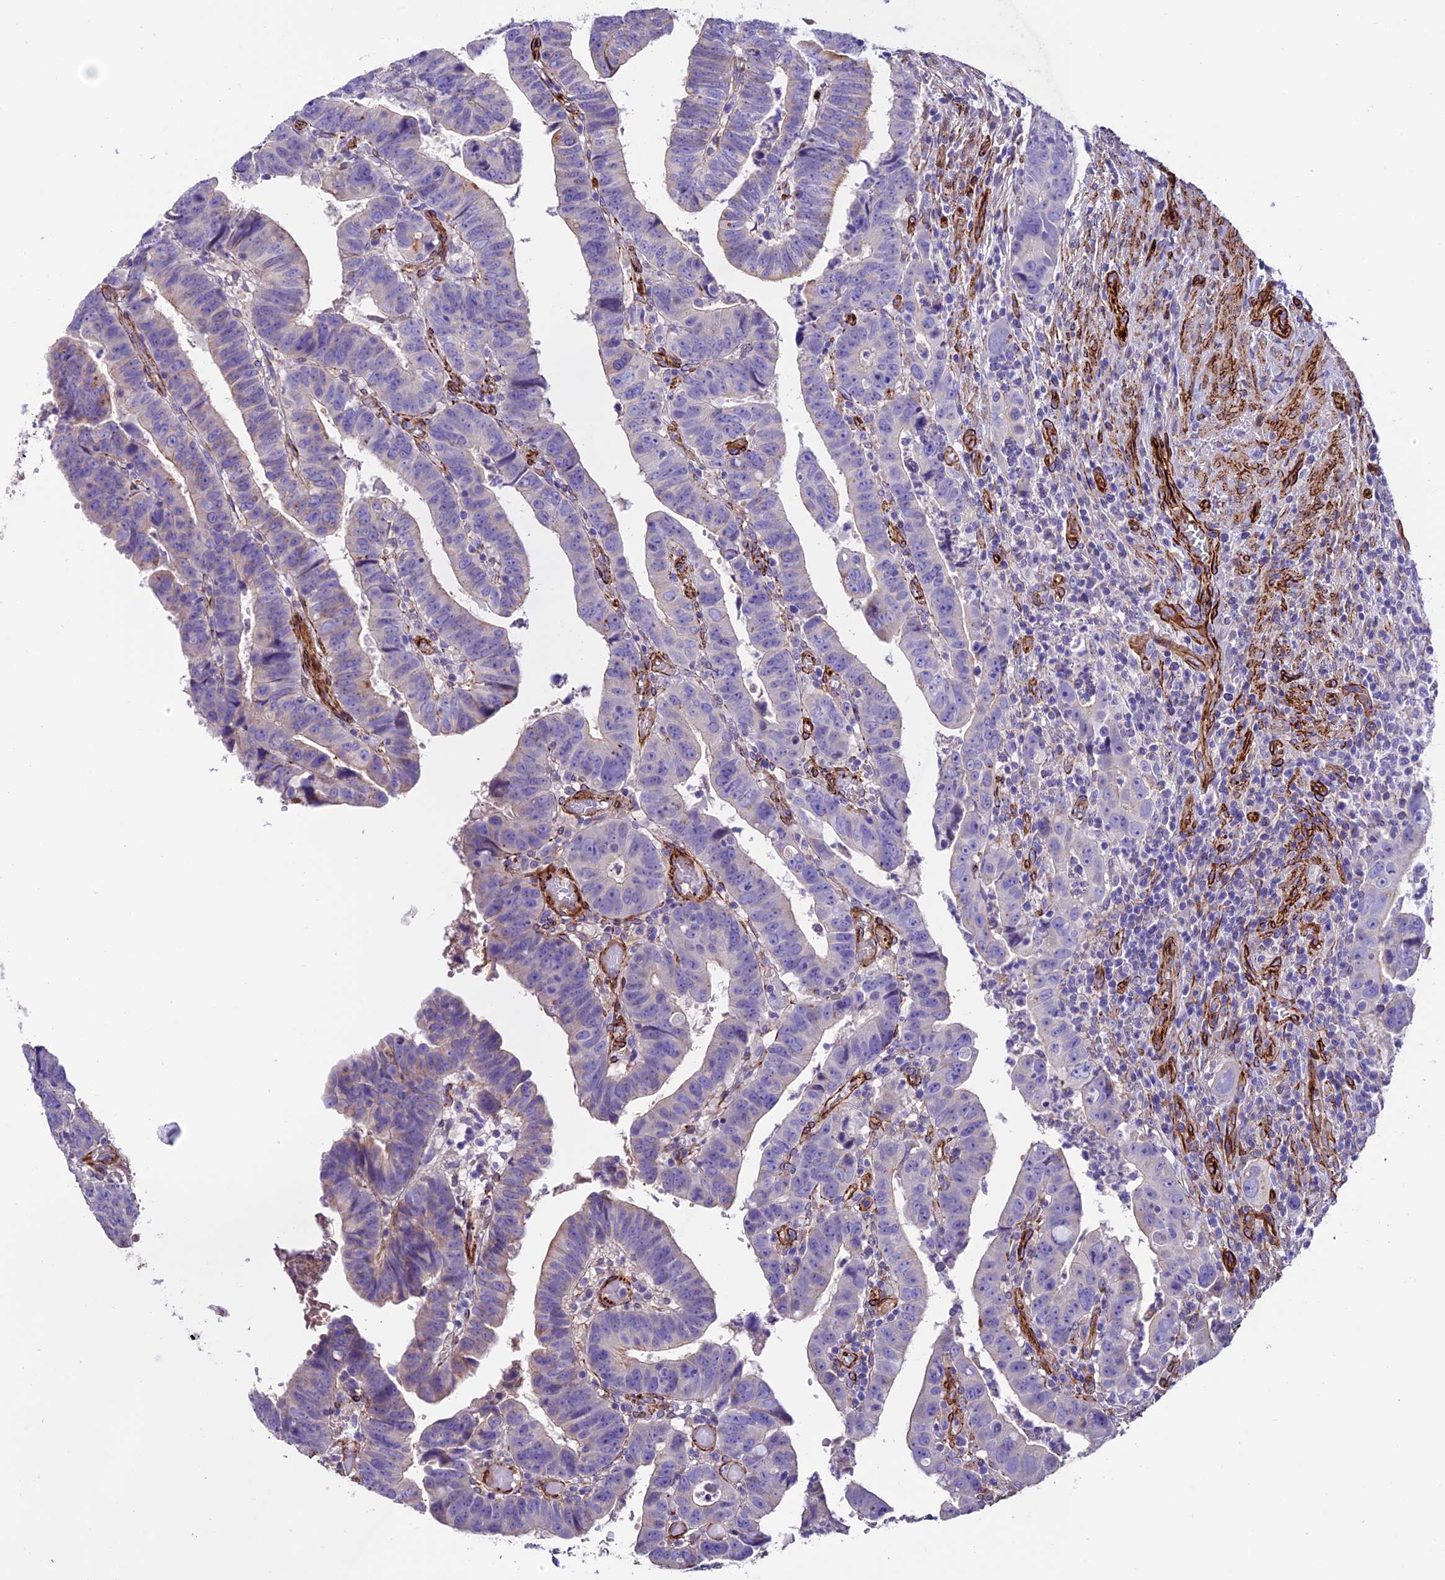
{"staining": {"intensity": "negative", "quantity": "none", "location": "none"}, "tissue": "colorectal cancer", "cell_type": "Tumor cells", "image_type": "cancer", "snomed": [{"axis": "morphology", "description": "Normal tissue, NOS"}, {"axis": "morphology", "description": "Adenocarcinoma, NOS"}, {"axis": "topography", "description": "Rectum"}], "caption": "DAB immunohistochemical staining of human adenocarcinoma (colorectal) reveals no significant expression in tumor cells. (DAB (3,3'-diaminobenzidine) immunohistochemistry (IHC) with hematoxylin counter stain).", "gene": "REX1BD", "patient": {"sex": "female", "age": 65}}